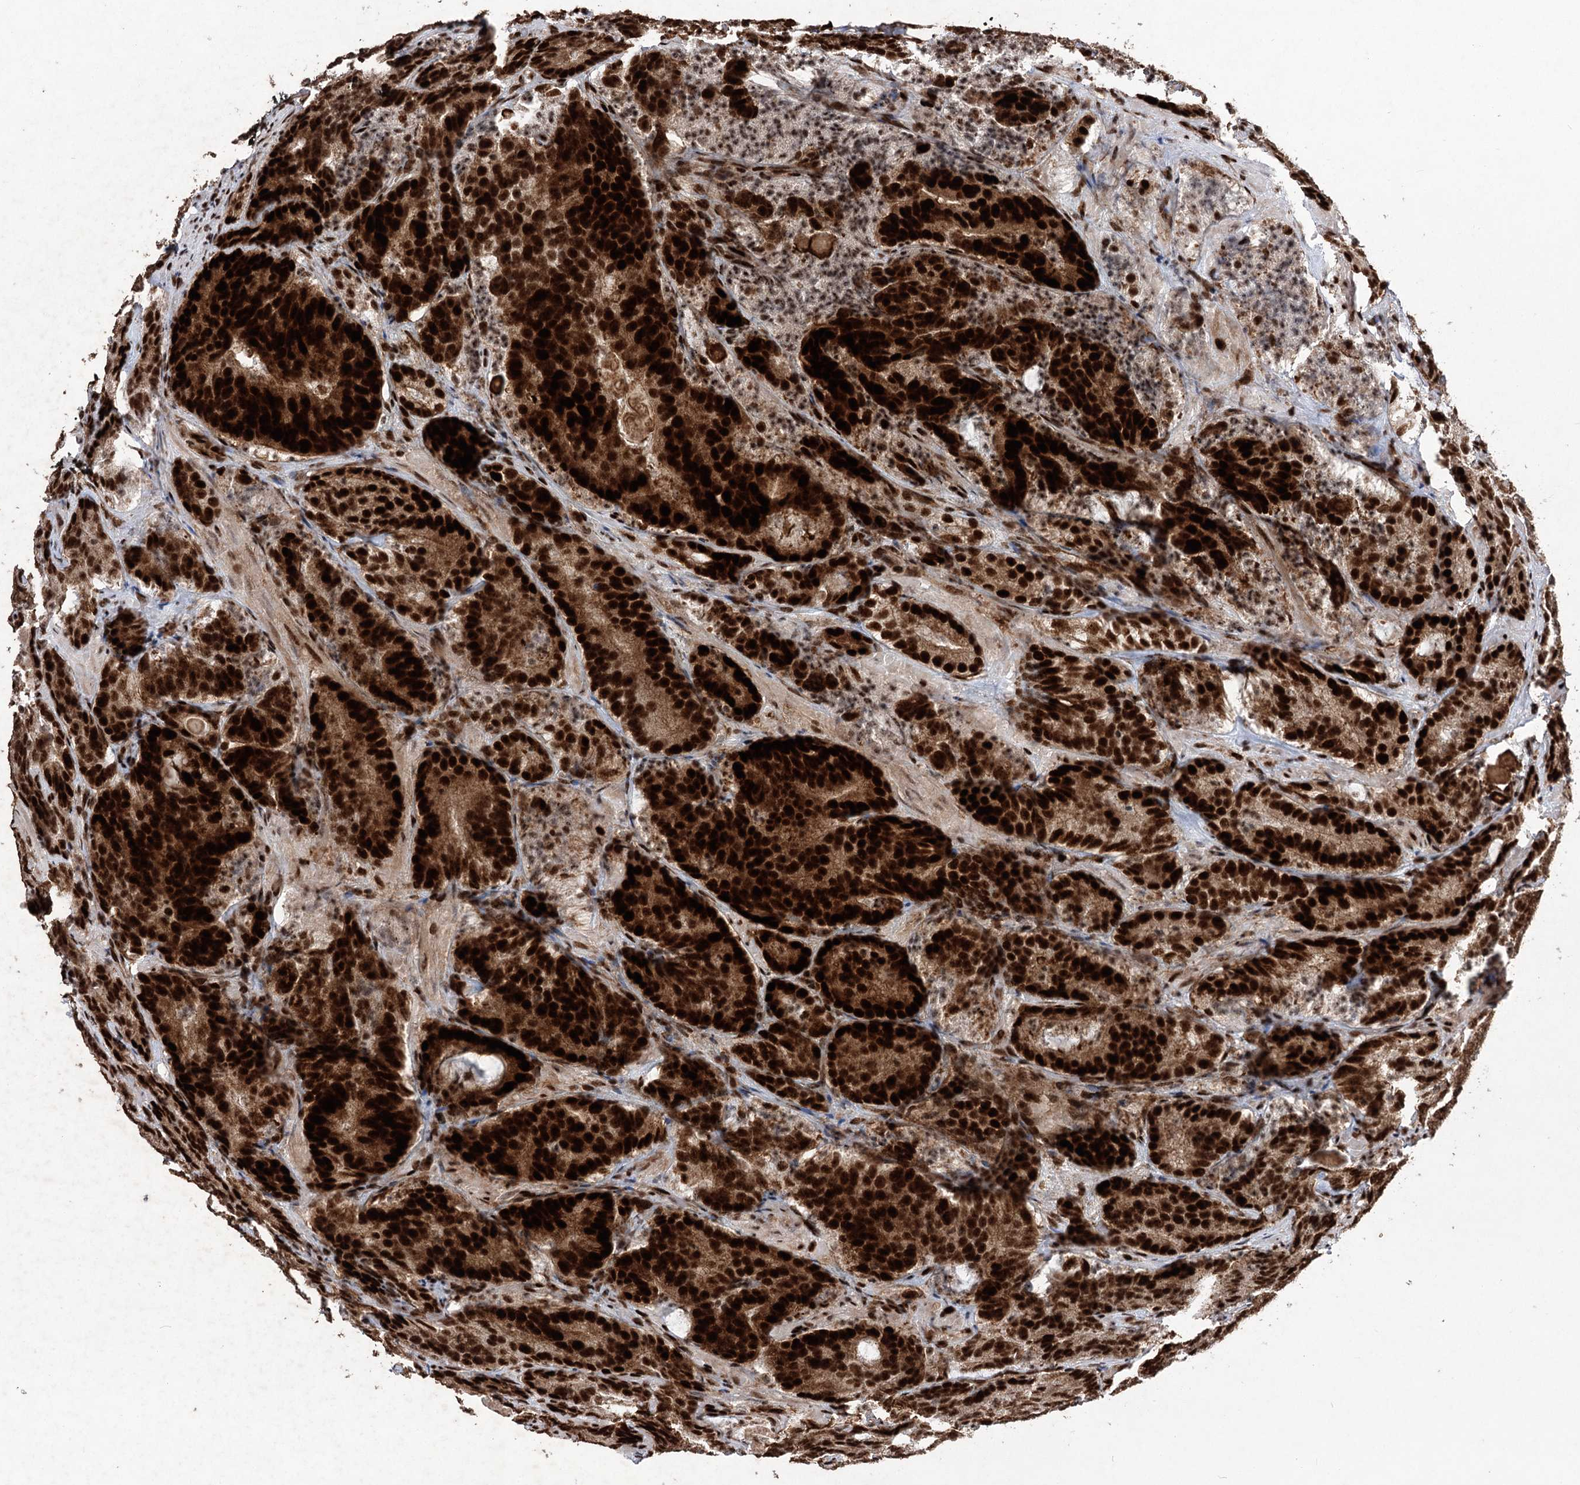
{"staining": {"intensity": "strong", "quantity": ">75%", "location": "cytoplasmic/membranous,nuclear"}, "tissue": "prostate cancer", "cell_type": "Tumor cells", "image_type": "cancer", "snomed": [{"axis": "morphology", "description": "Adenocarcinoma, High grade"}, {"axis": "topography", "description": "Prostate"}], "caption": "A high amount of strong cytoplasmic/membranous and nuclear positivity is present in about >75% of tumor cells in prostate cancer tissue.", "gene": "PDCD4", "patient": {"sex": "male", "age": 57}}